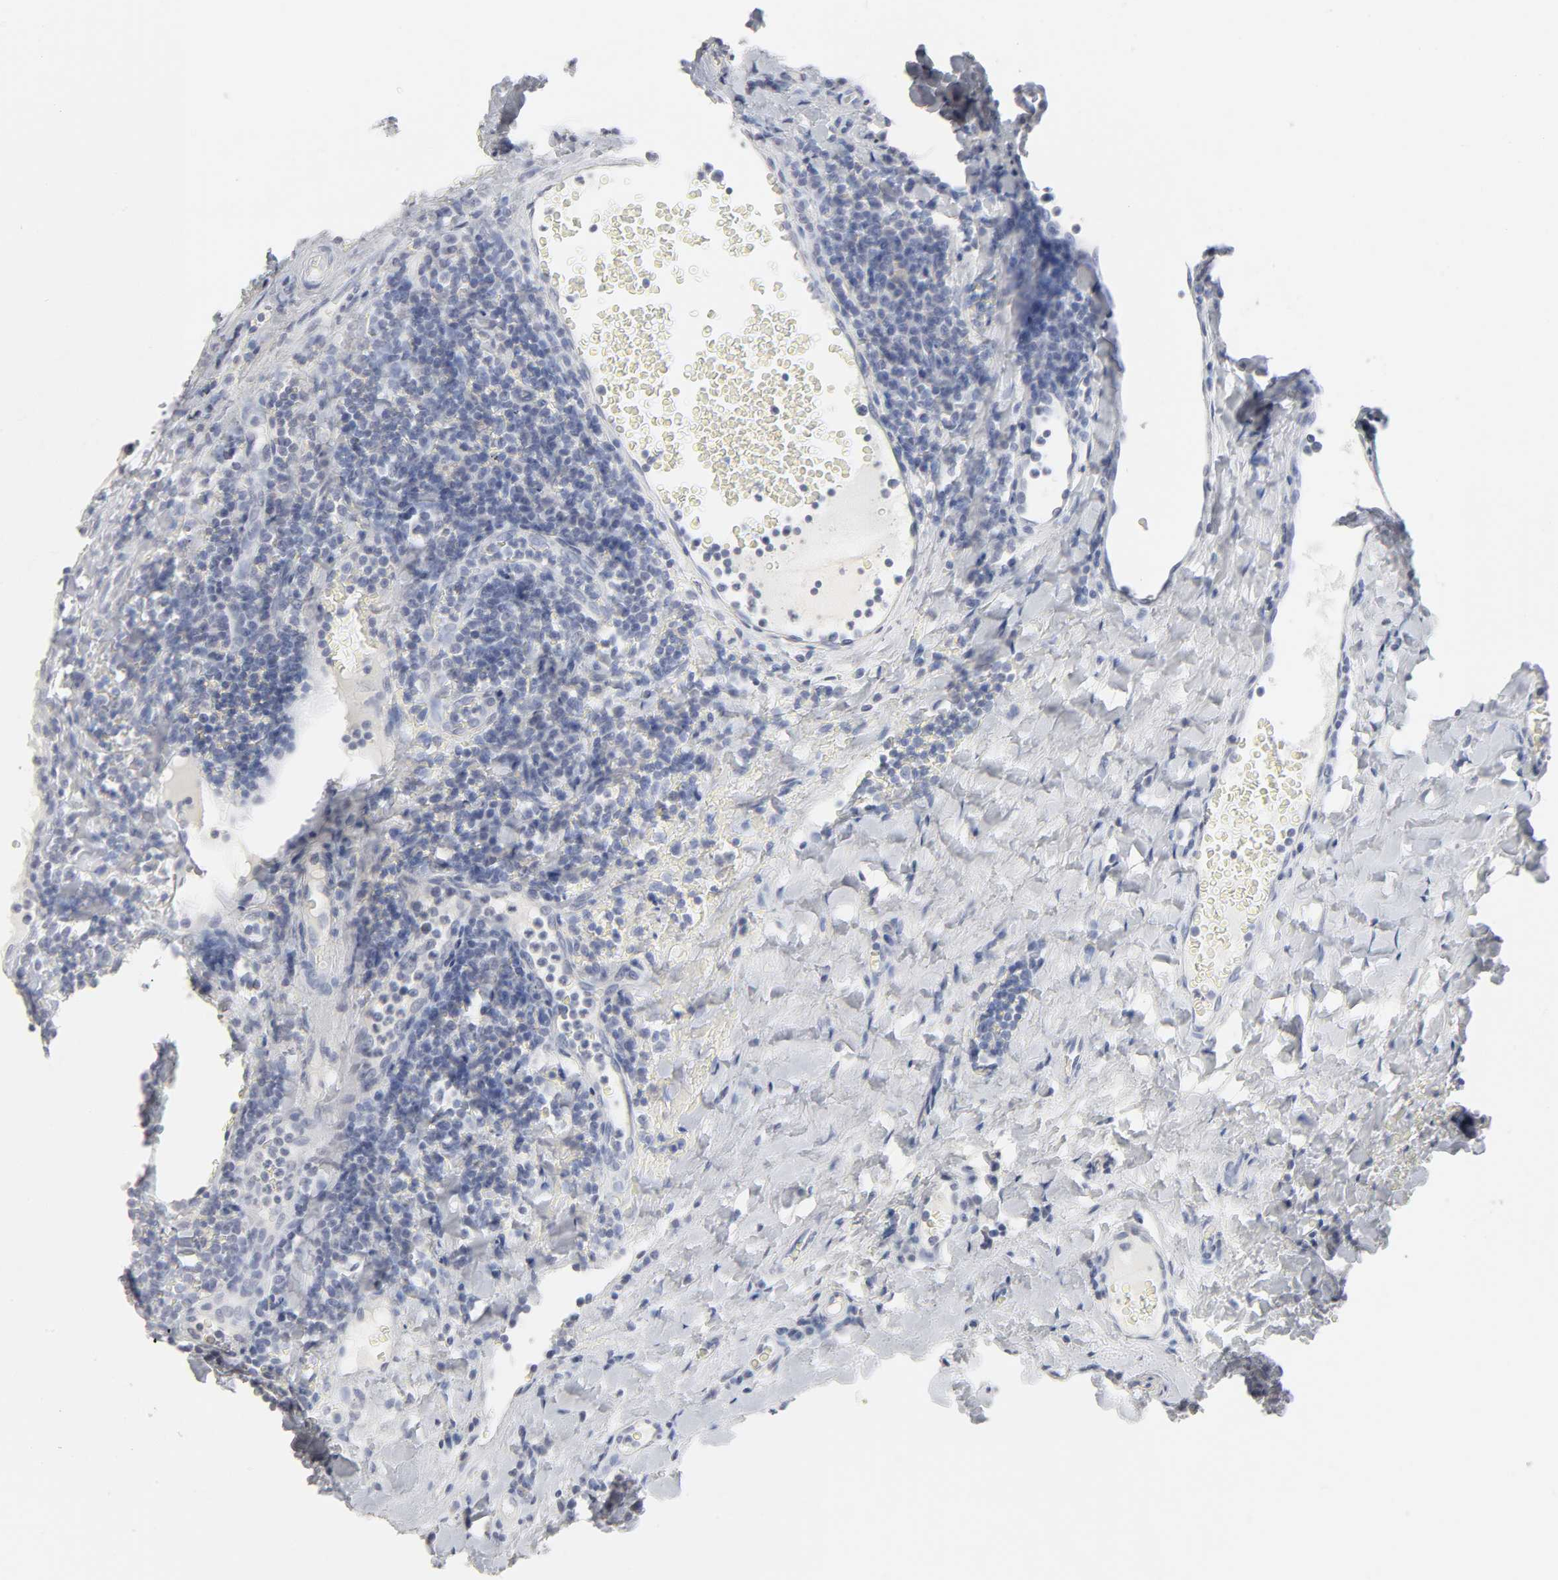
{"staining": {"intensity": "negative", "quantity": "none", "location": "none"}, "tissue": "tonsil", "cell_type": "Germinal center cells", "image_type": "normal", "snomed": [{"axis": "morphology", "description": "Normal tissue, NOS"}, {"axis": "topography", "description": "Tonsil"}], "caption": "High power microscopy histopathology image of an immunohistochemistry image of normal tonsil, revealing no significant expression in germinal center cells.", "gene": "SLCO1B3", "patient": {"sex": "male", "age": 17}}